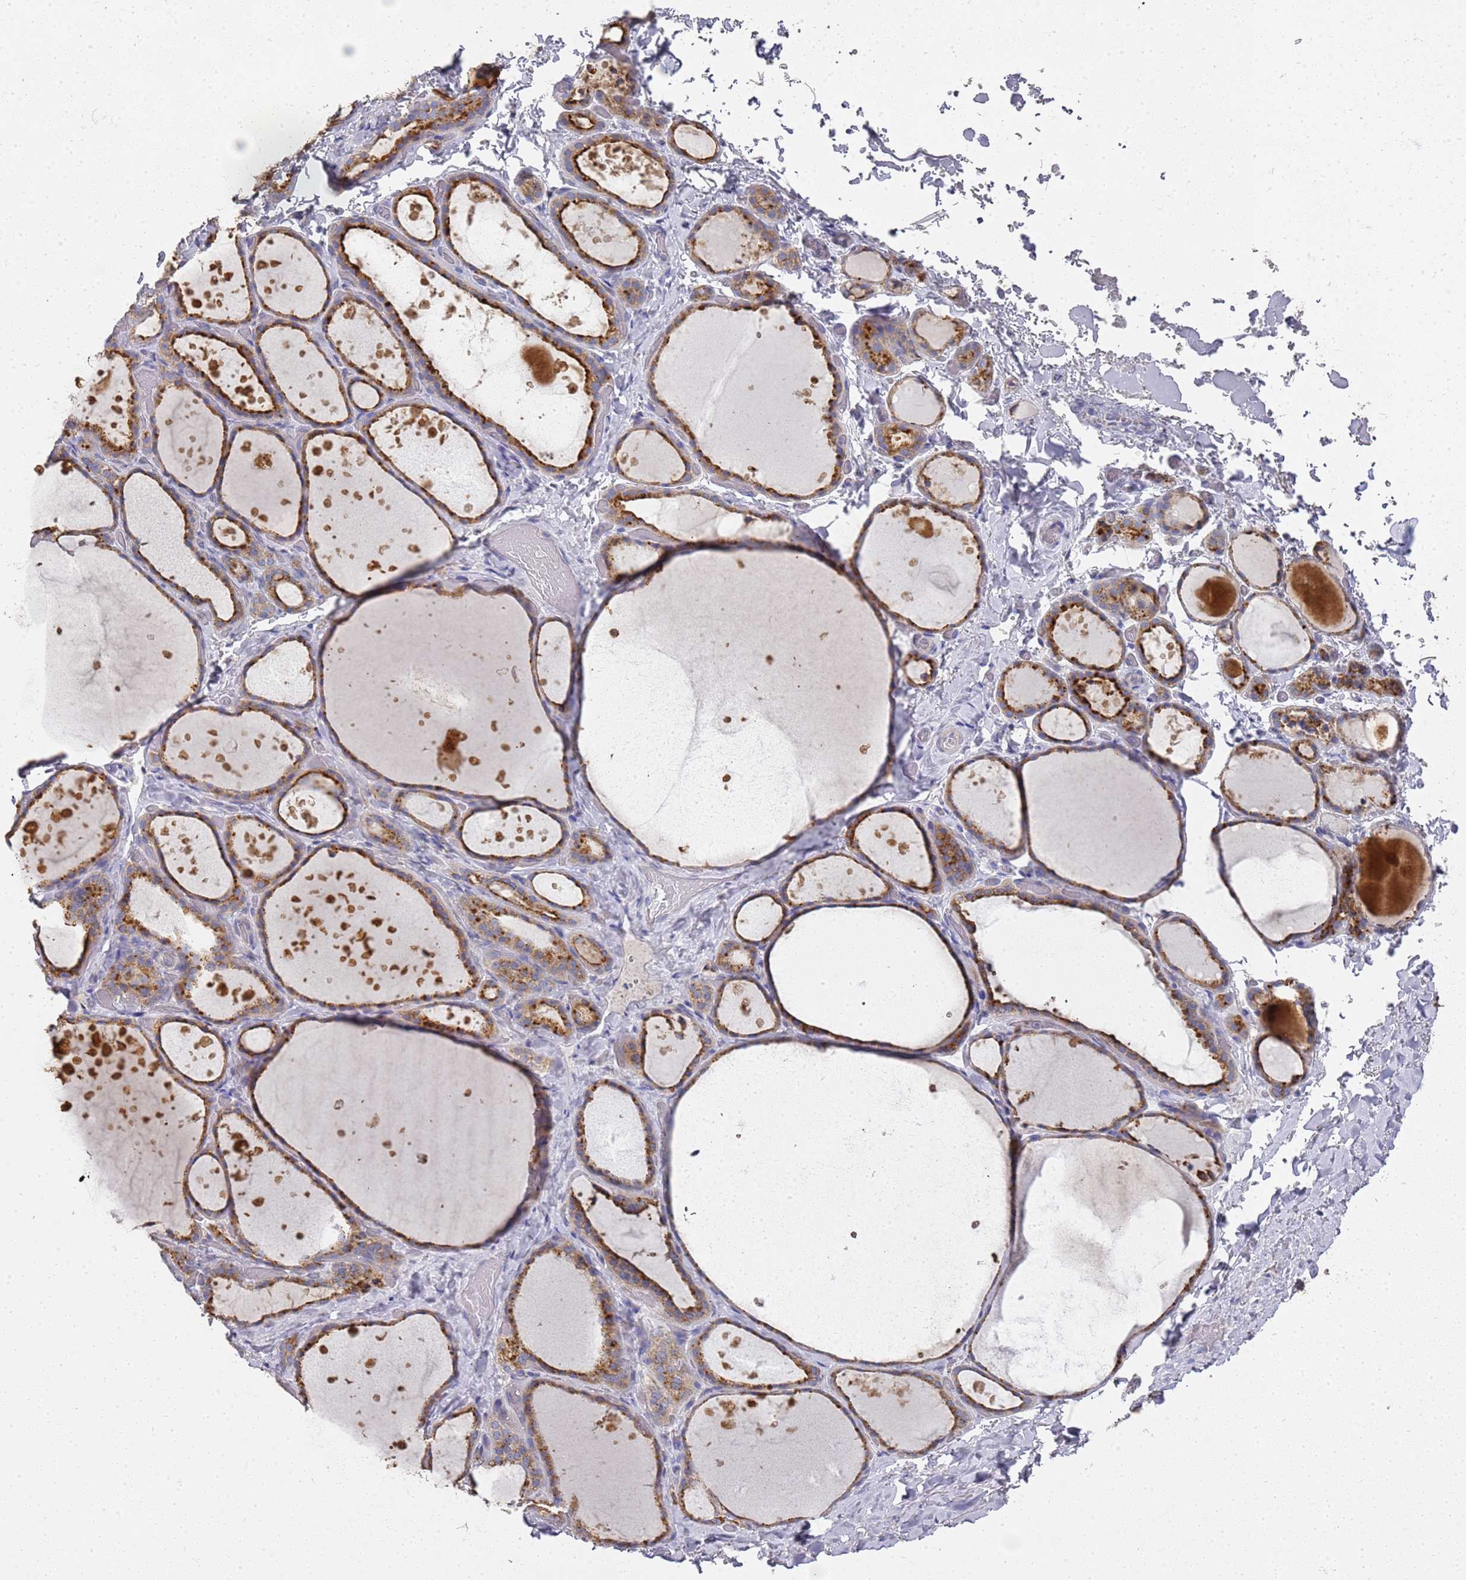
{"staining": {"intensity": "strong", "quantity": ">75%", "location": "cytoplasmic/membranous"}, "tissue": "thyroid gland", "cell_type": "Glandular cells", "image_type": "normal", "snomed": [{"axis": "morphology", "description": "Normal tissue, NOS"}, {"axis": "topography", "description": "Thyroid gland"}], "caption": "This photomicrograph shows immunohistochemistry staining of benign human thyroid gland, with high strong cytoplasmic/membranous positivity in approximately >75% of glandular cells.", "gene": "NPEPPS", "patient": {"sex": "female", "age": 44}}